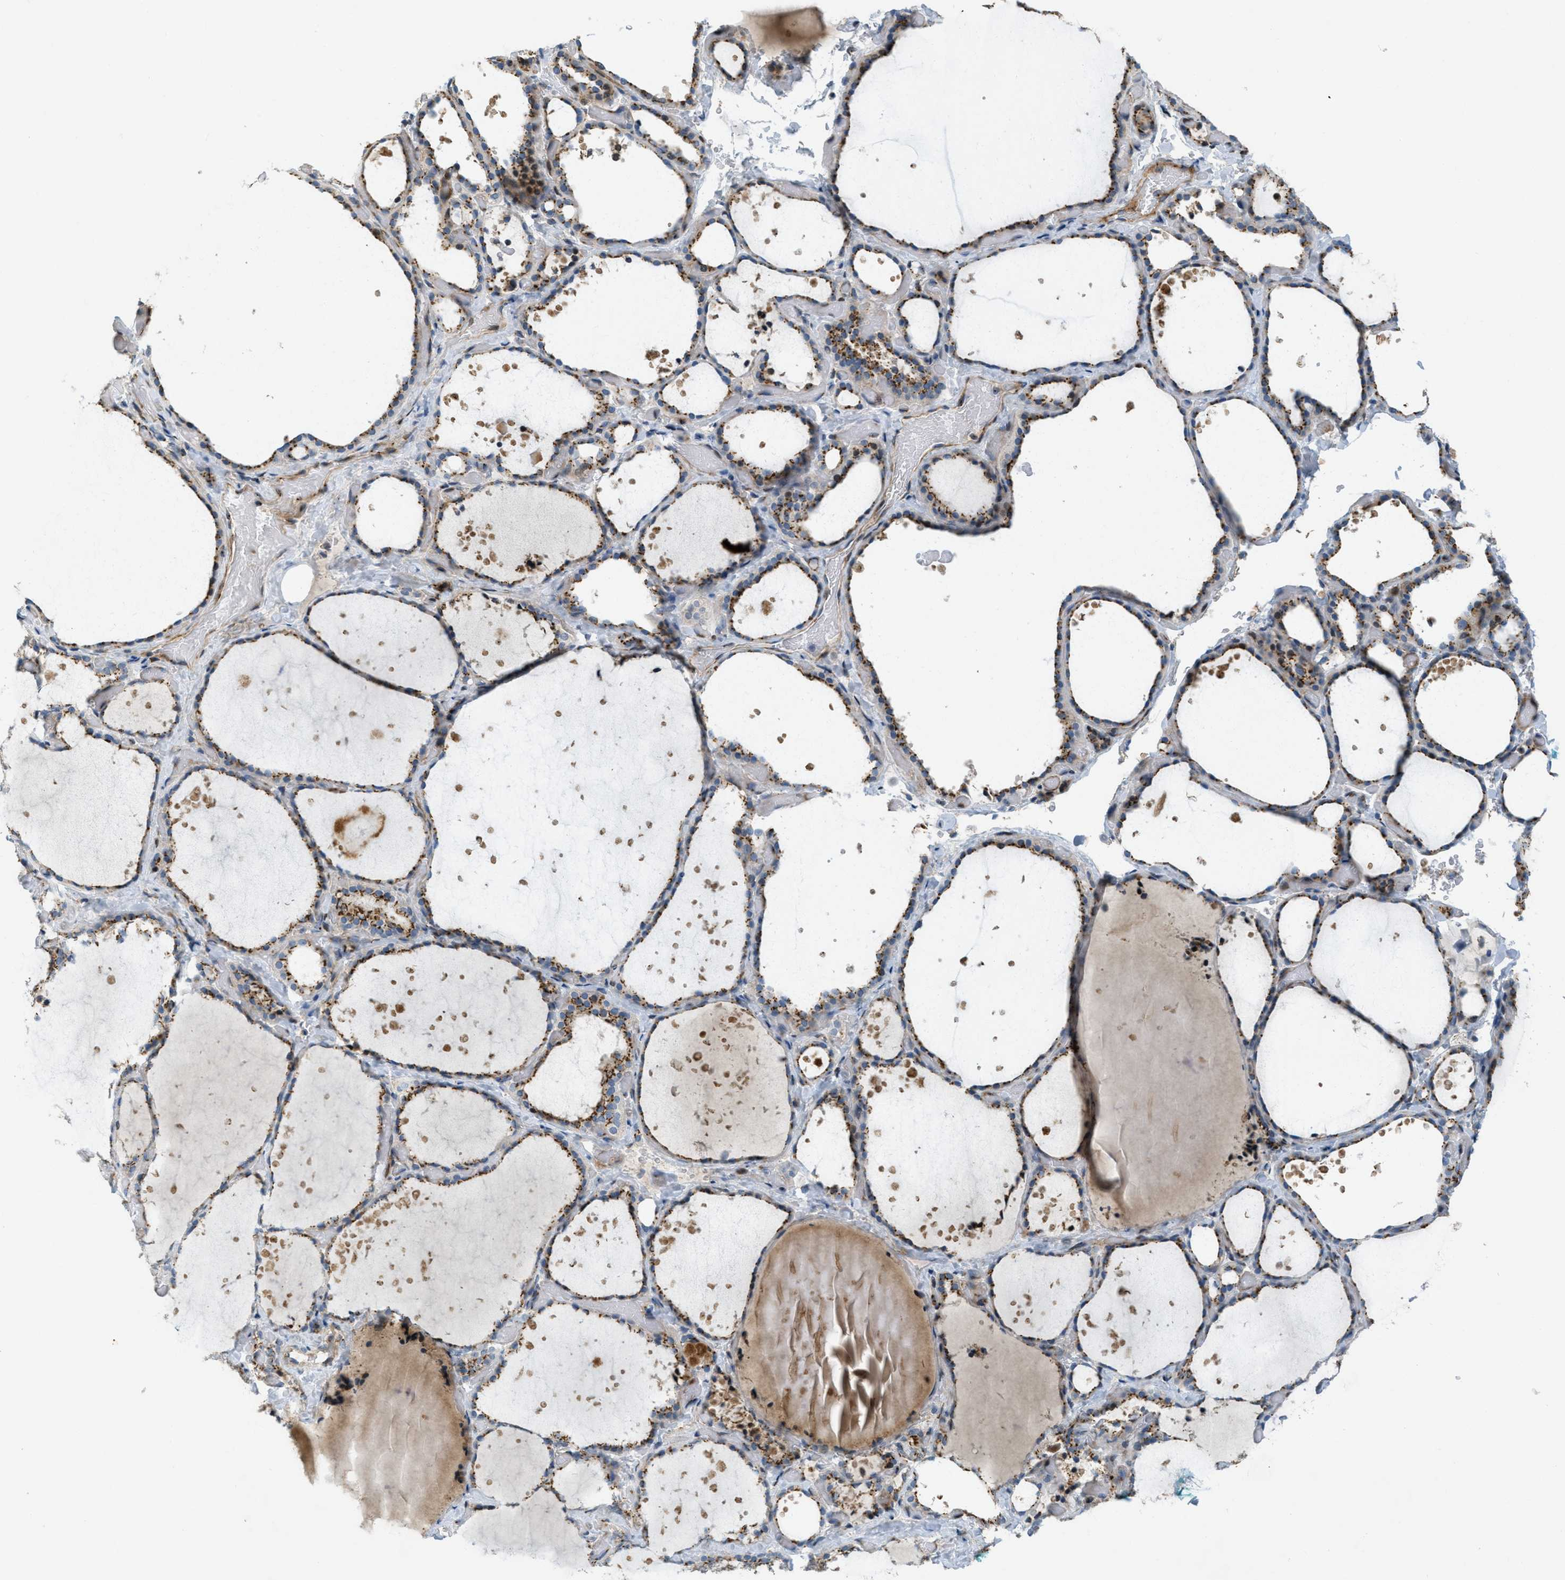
{"staining": {"intensity": "moderate", "quantity": ">75%", "location": "cytoplasmic/membranous"}, "tissue": "thyroid gland", "cell_type": "Glandular cells", "image_type": "normal", "snomed": [{"axis": "morphology", "description": "Normal tissue, NOS"}, {"axis": "topography", "description": "Thyroid gland"}], "caption": "This micrograph demonstrates benign thyroid gland stained with immunohistochemistry (IHC) to label a protein in brown. The cytoplasmic/membranous of glandular cells show moderate positivity for the protein. Nuclei are counter-stained blue.", "gene": "ZFPL1", "patient": {"sex": "female", "age": 44}}